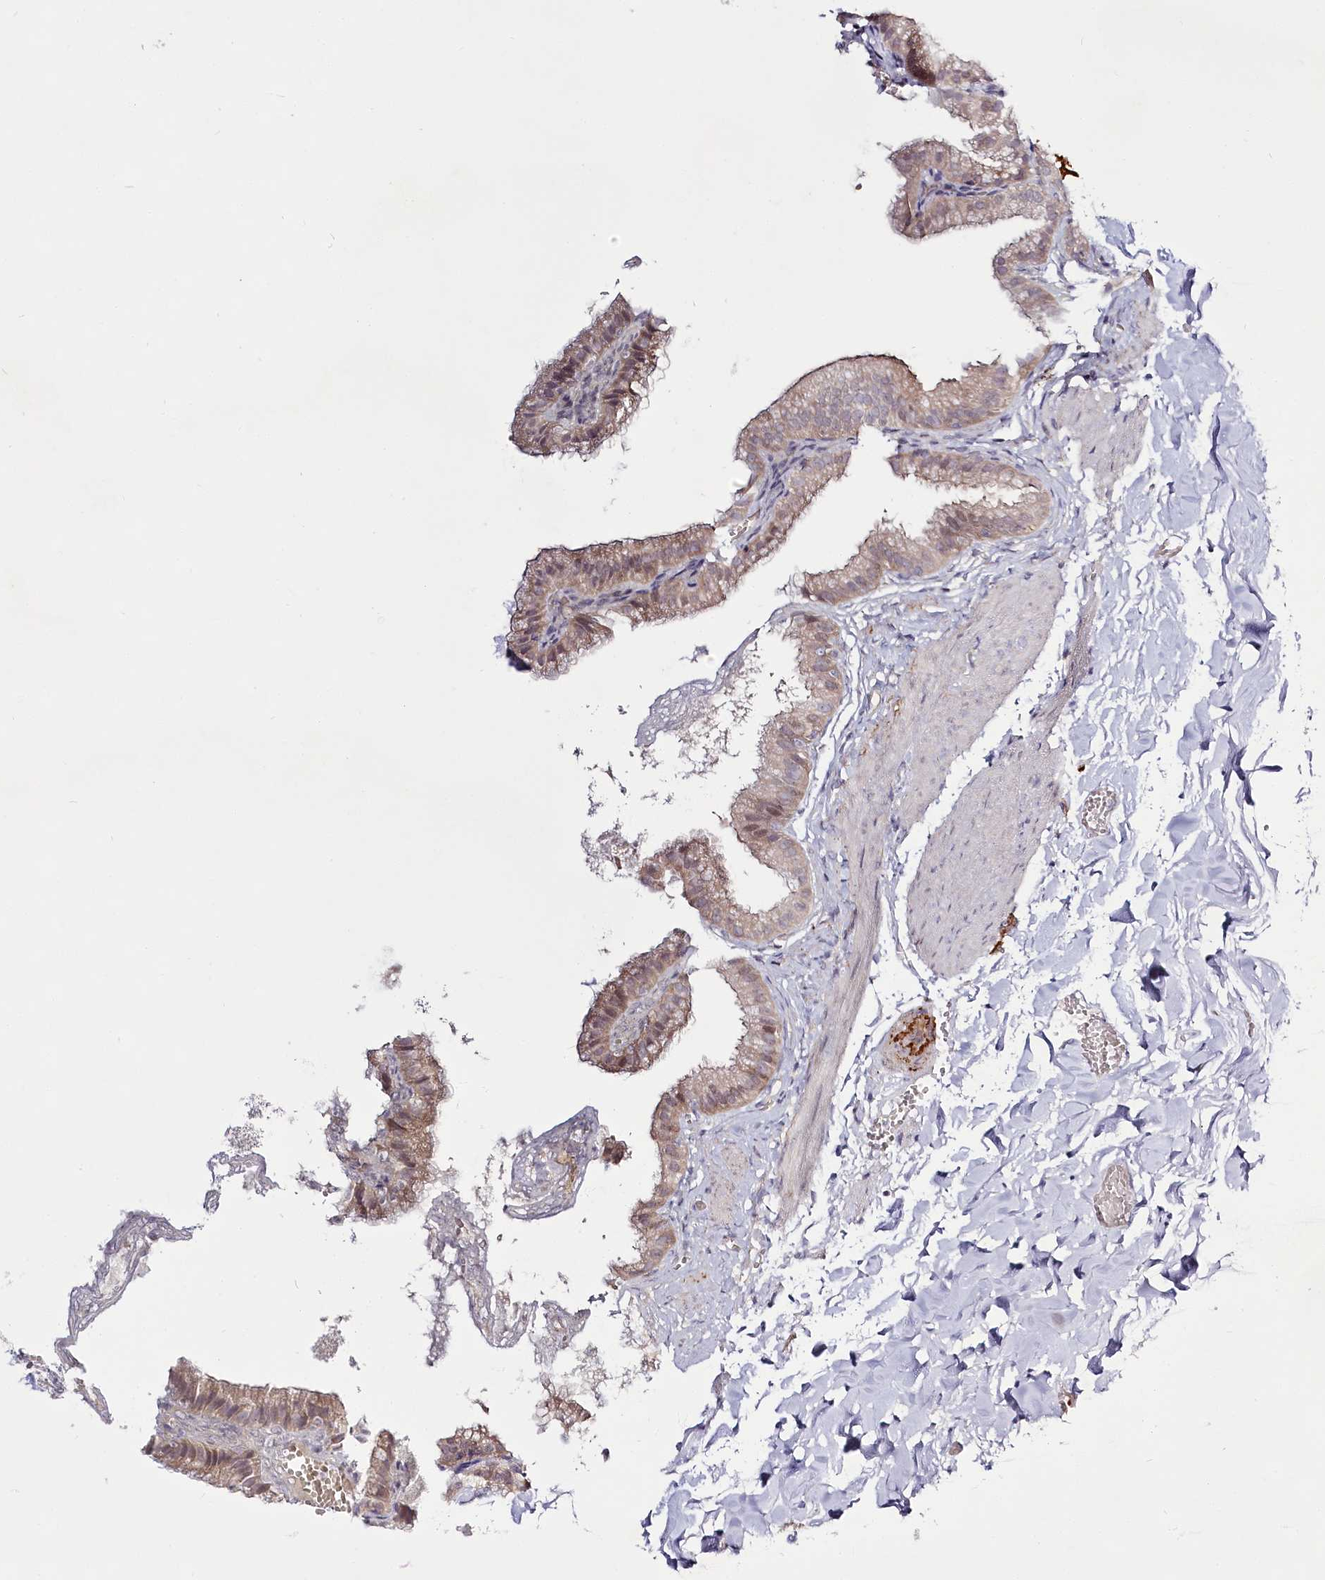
{"staining": {"intensity": "weak", "quantity": ">75%", "location": "cytoplasmic/membranous"}, "tissue": "gallbladder", "cell_type": "Glandular cells", "image_type": "normal", "snomed": [{"axis": "morphology", "description": "Normal tissue, NOS"}, {"axis": "topography", "description": "Gallbladder"}], "caption": "This histopathology image displays immunohistochemistry staining of unremarkable human gallbladder, with low weak cytoplasmic/membranous staining in approximately >75% of glandular cells.", "gene": "SPINK13", "patient": {"sex": "male", "age": 38}}